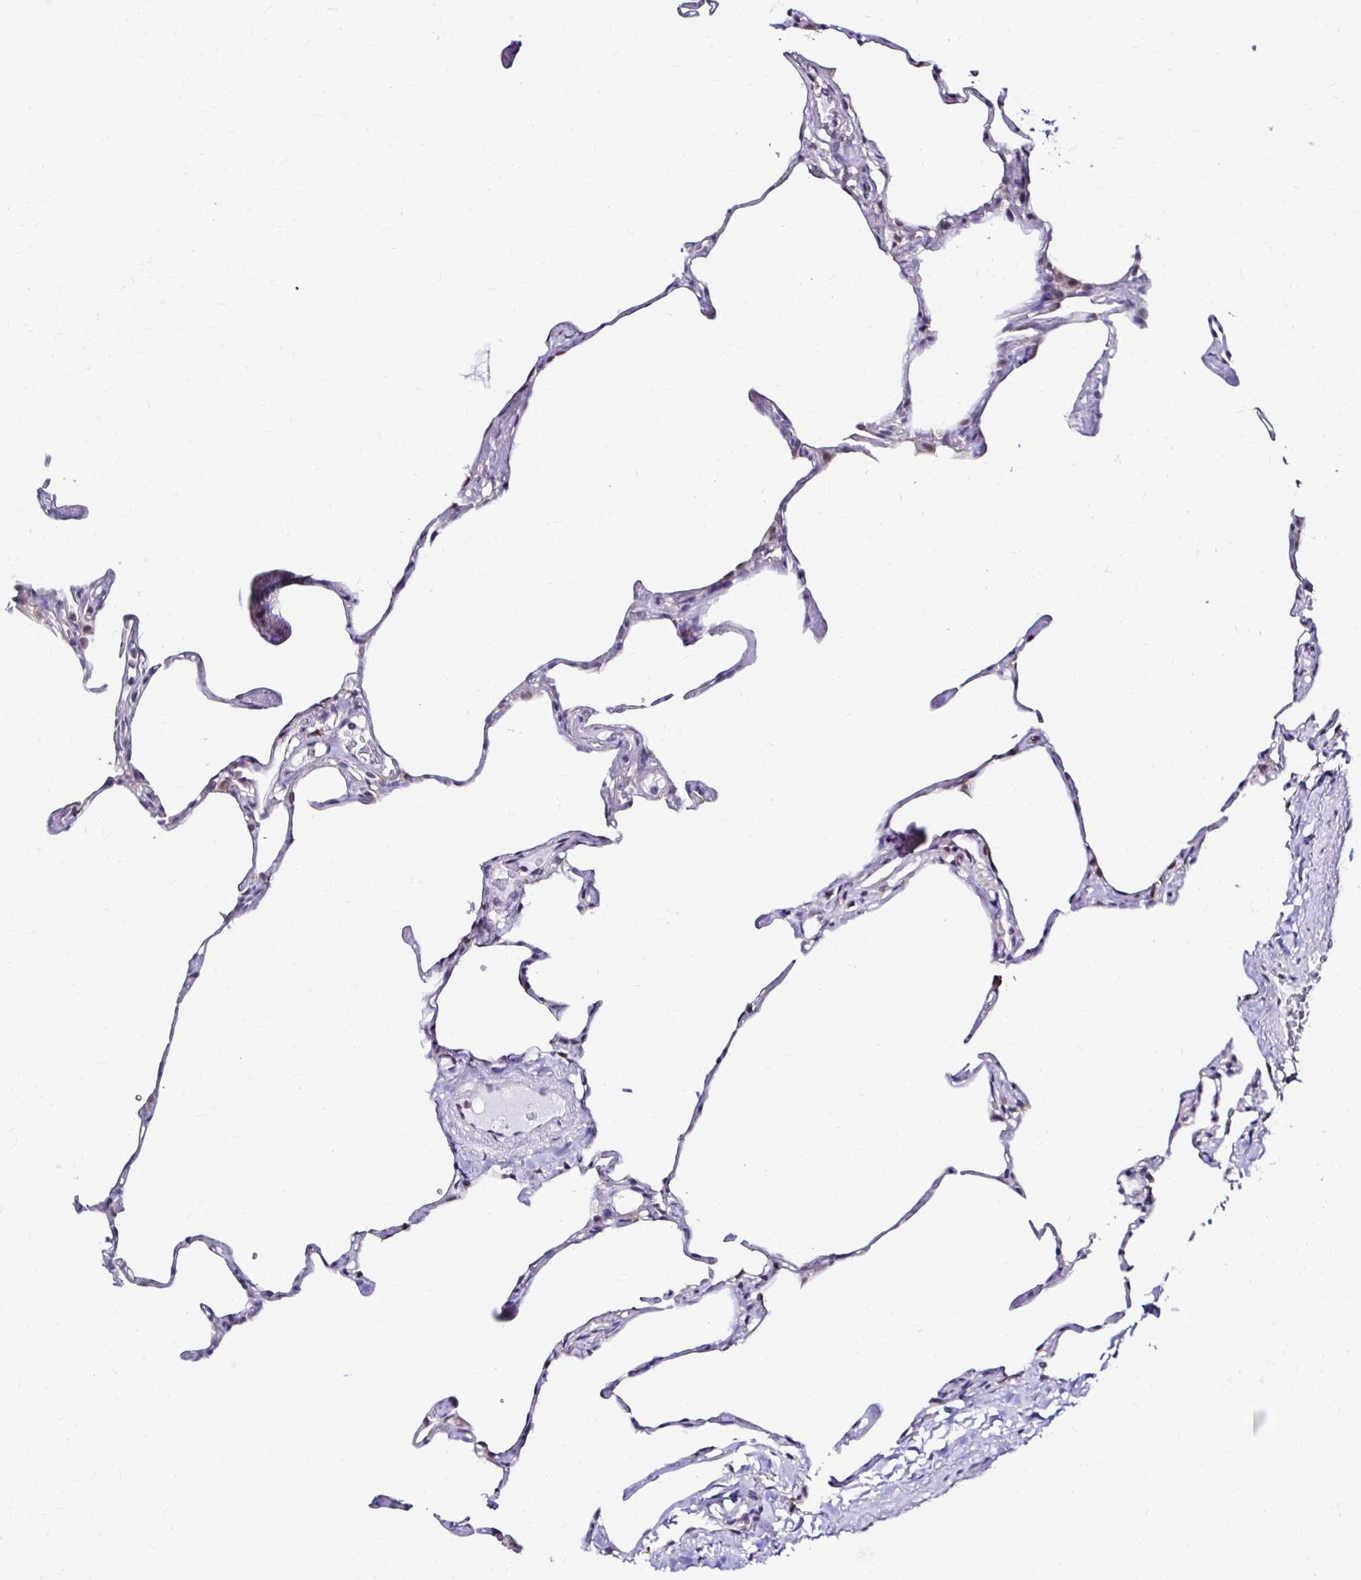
{"staining": {"intensity": "moderate", "quantity": "25%-75%", "location": "nuclear"}, "tissue": "lung", "cell_type": "Alveolar cells", "image_type": "normal", "snomed": [{"axis": "morphology", "description": "Normal tissue, NOS"}, {"axis": "topography", "description": "Lung"}], "caption": "There is medium levels of moderate nuclear expression in alveolar cells of normal lung, as demonstrated by immunohistochemical staining (brown color).", "gene": "PSMD3", "patient": {"sex": "male", "age": 65}}